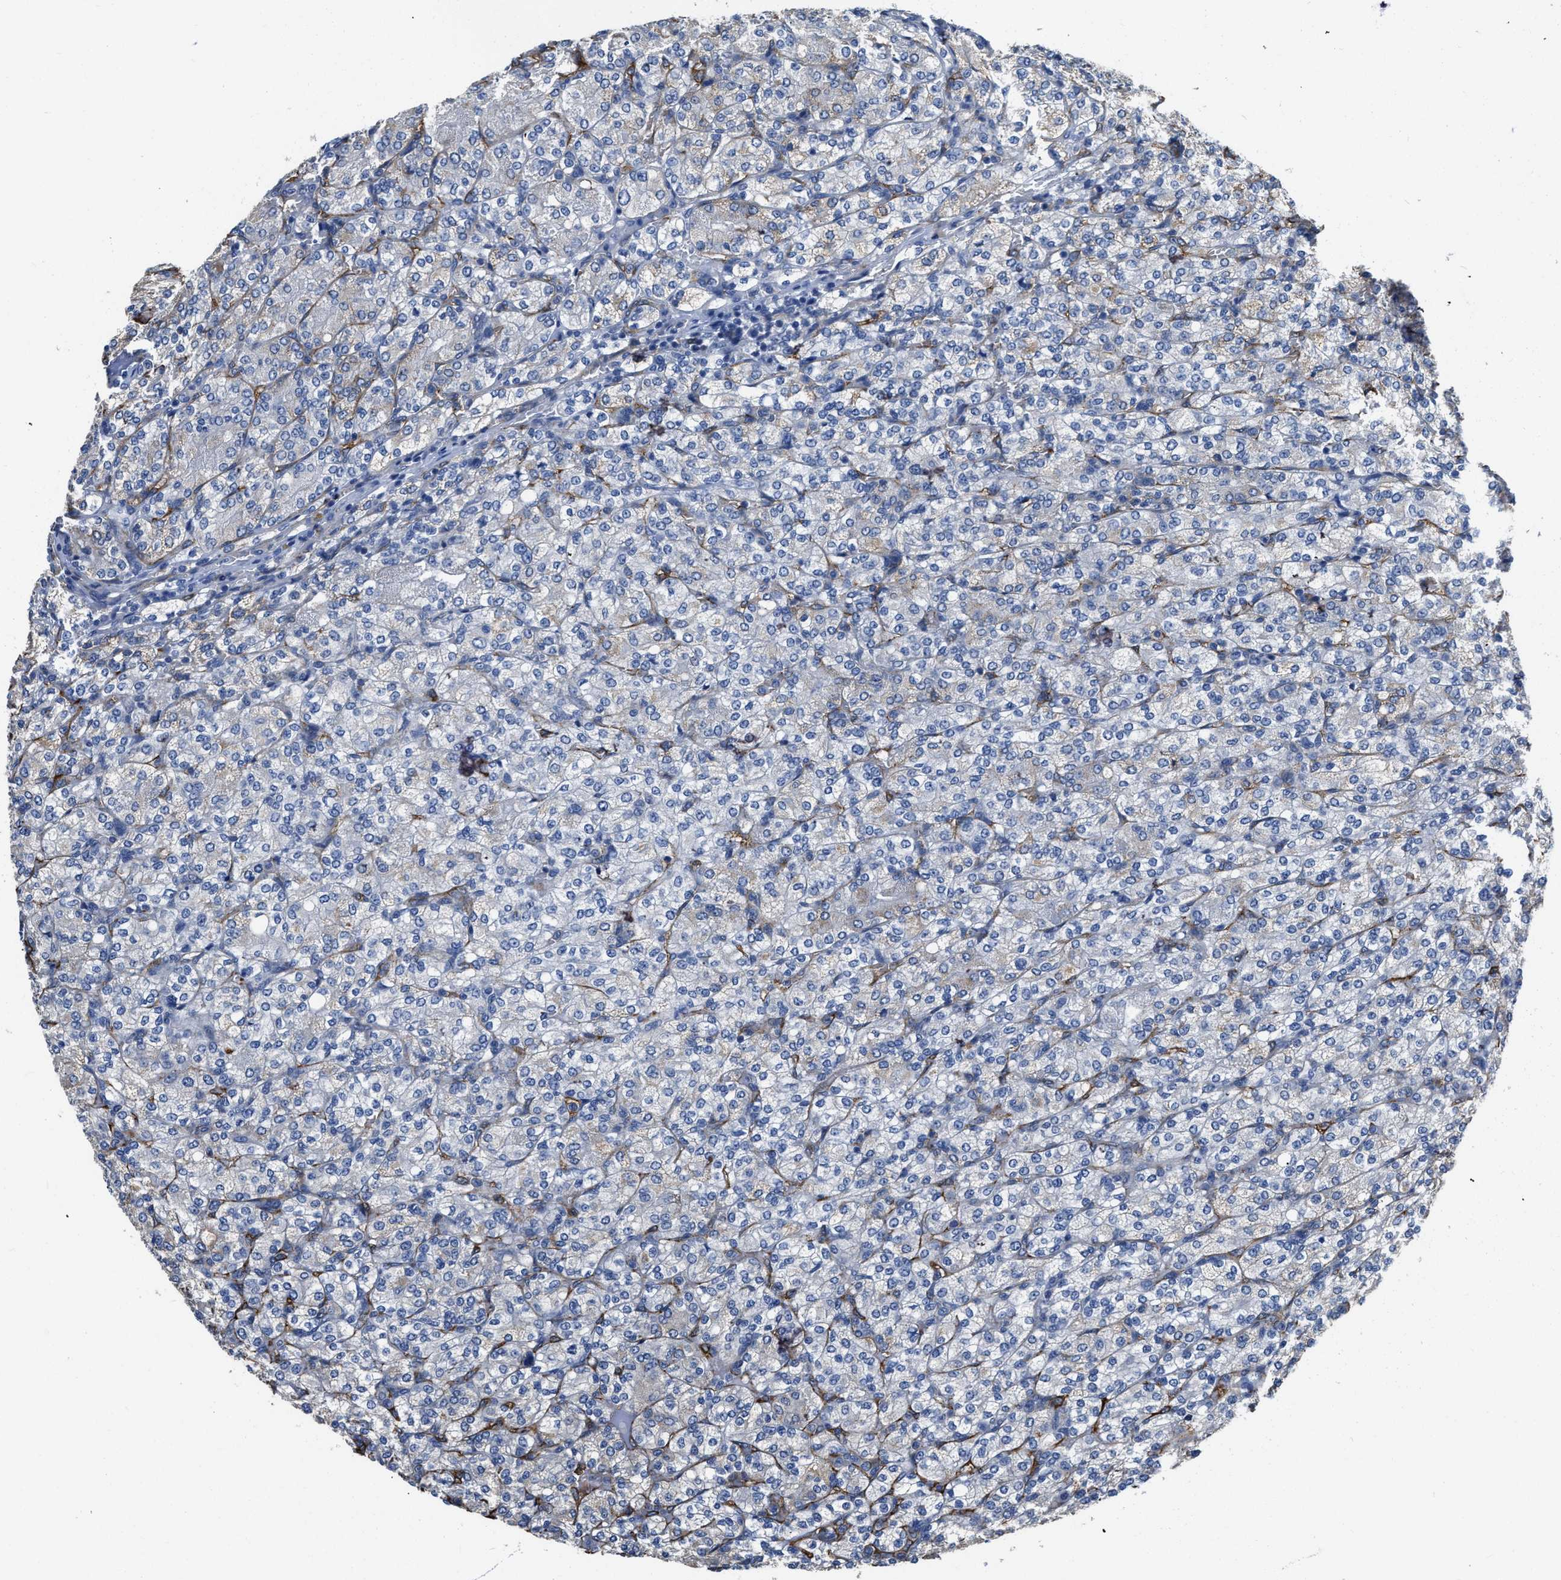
{"staining": {"intensity": "negative", "quantity": "none", "location": "none"}, "tissue": "renal cancer", "cell_type": "Tumor cells", "image_type": "cancer", "snomed": [{"axis": "morphology", "description": "Adenocarcinoma, NOS"}, {"axis": "topography", "description": "Kidney"}], "caption": "Human renal adenocarcinoma stained for a protein using IHC reveals no expression in tumor cells.", "gene": "C22orf42", "patient": {"sex": "male", "age": 77}}